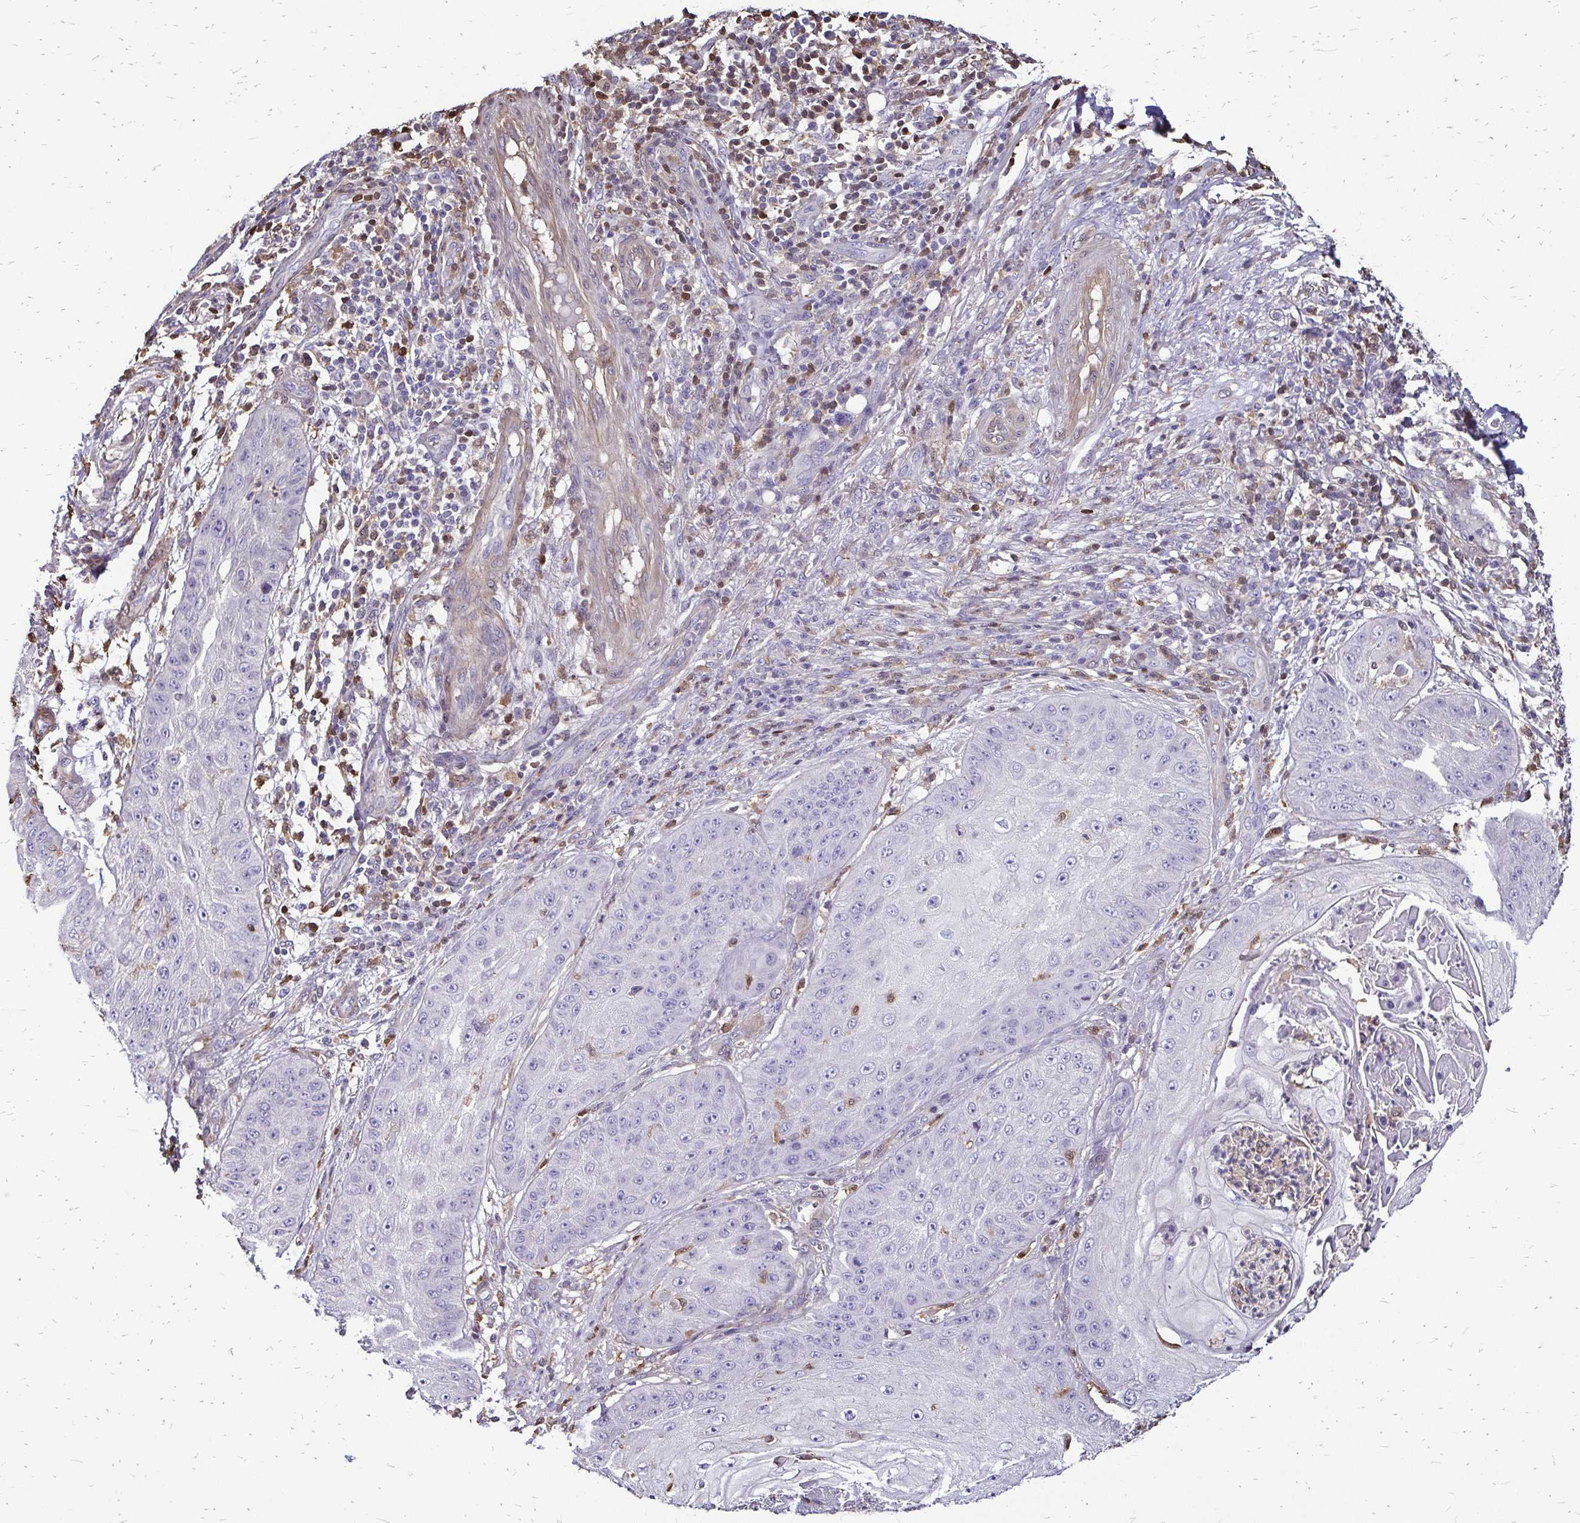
{"staining": {"intensity": "negative", "quantity": "none", "location": "none"}, "tissue": "skin cancer", "cell_type": "Tumor cells", "image_type": "cancer", "snomed": [{"axis": "morphology", "description": "Squamous cell carcinoma, NOS"}, {"axis": "topography", "description": "Skin"}], "caption": "IHC photomicrograph of skin cancer stained for a protein (brown), which reveals no staining in tumor cells. (DAB (3,3'-diaminobenzidine) IHC, high magnification).", "gene": "ZFP1", "patient": {"sex": "male", "age": 70}}